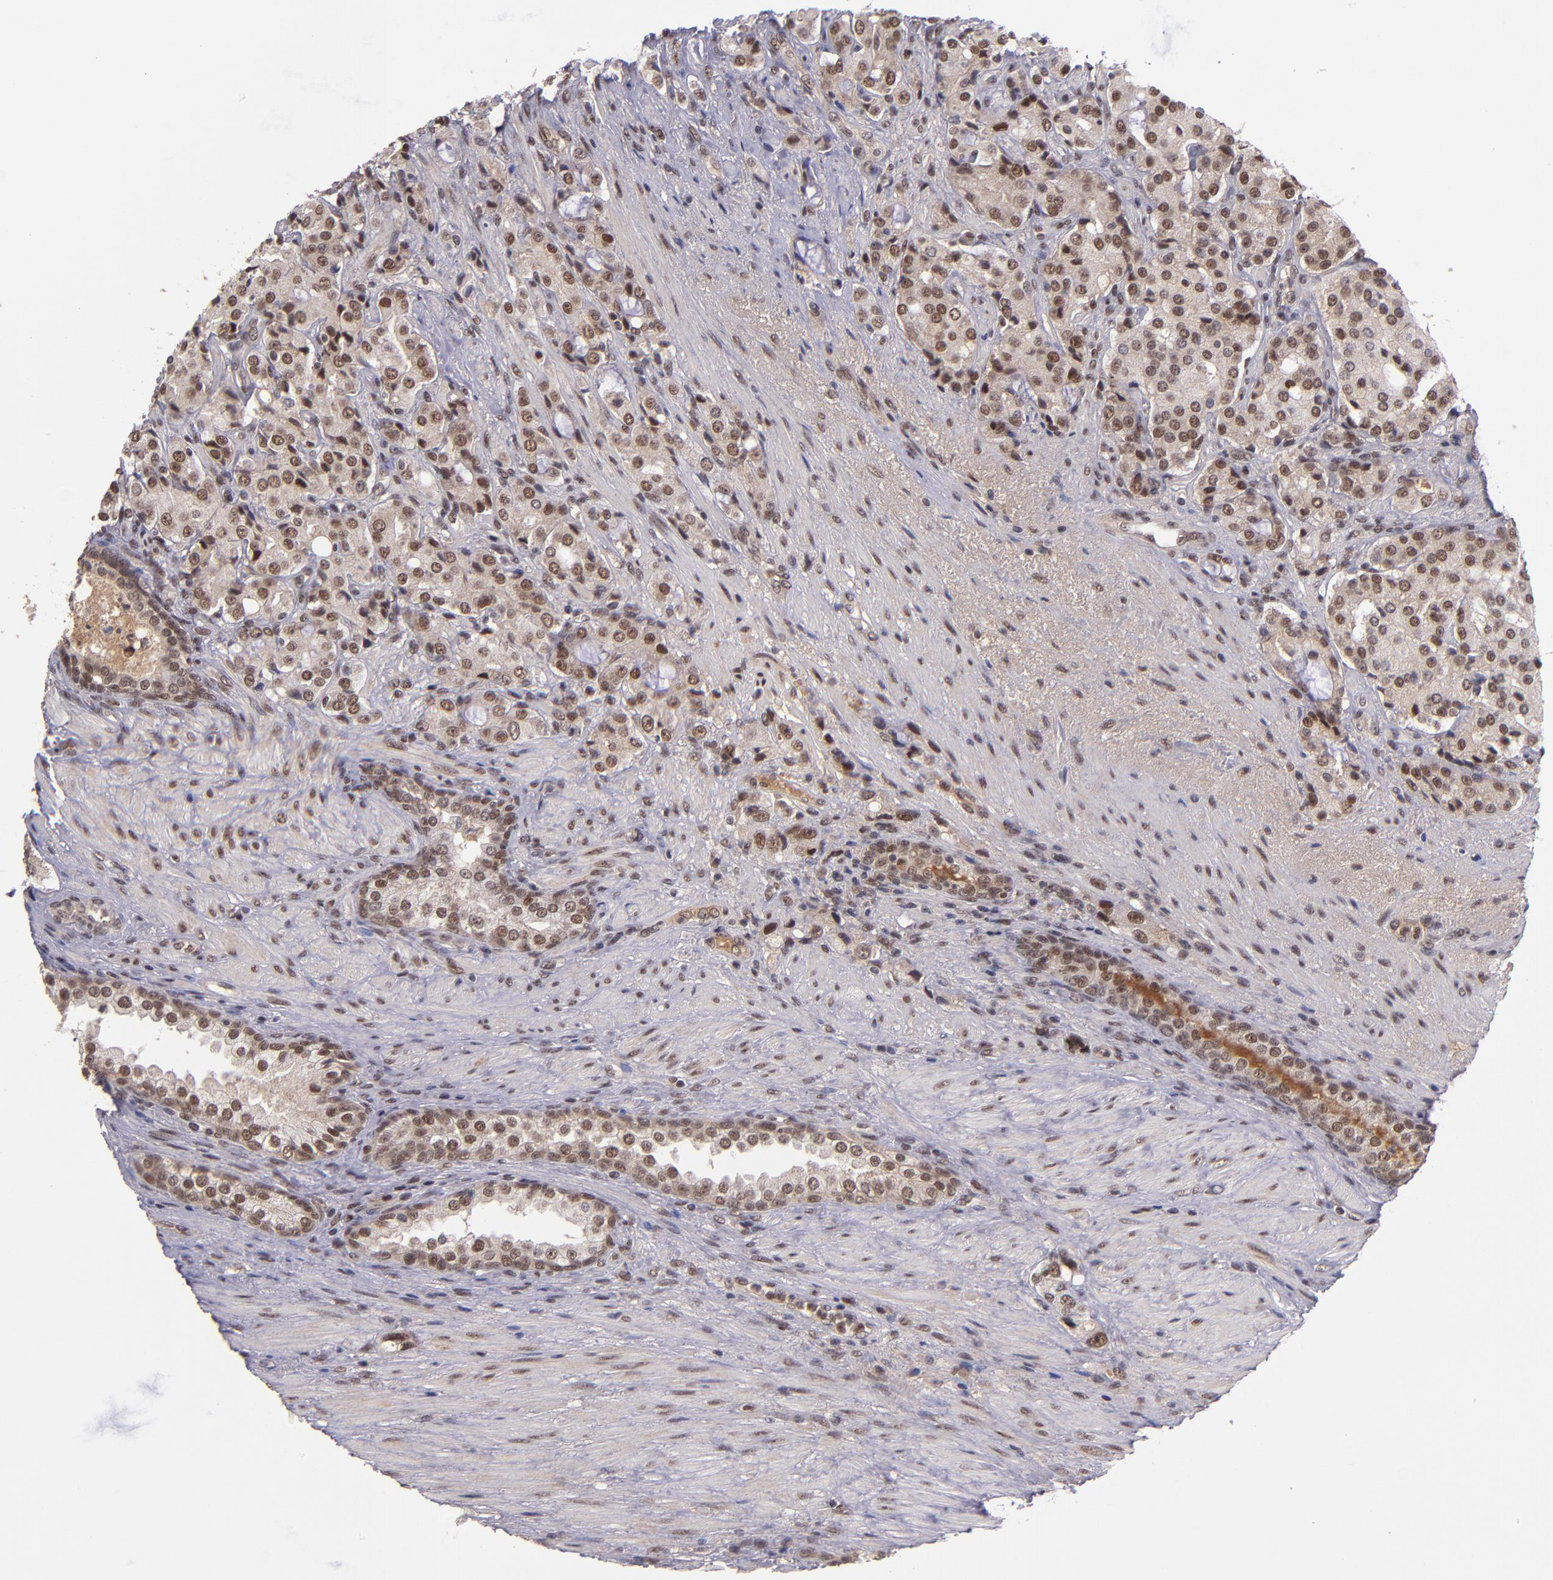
{"staining": {"intensity": "moderate", "quantity": ">75%", "location": "cytoplasmic/membranous,nuclear"}, "tissue": "prostate cancer", "cell_type": "Tumor cells", "image_type": "cancer", "snomed": [{"axis": "morphology", "description": "Adenocarcinoma, High grade"}, {"axis": "topography", "description": "Prostate"}], "caption": "Human prostate cancer (adenocarcinoma (high-grade)) stained with a protein marker demonstrates moderate staining in tumor cells.", "gene": "EP300", "patient": {"sex": "male", "age": 72}}